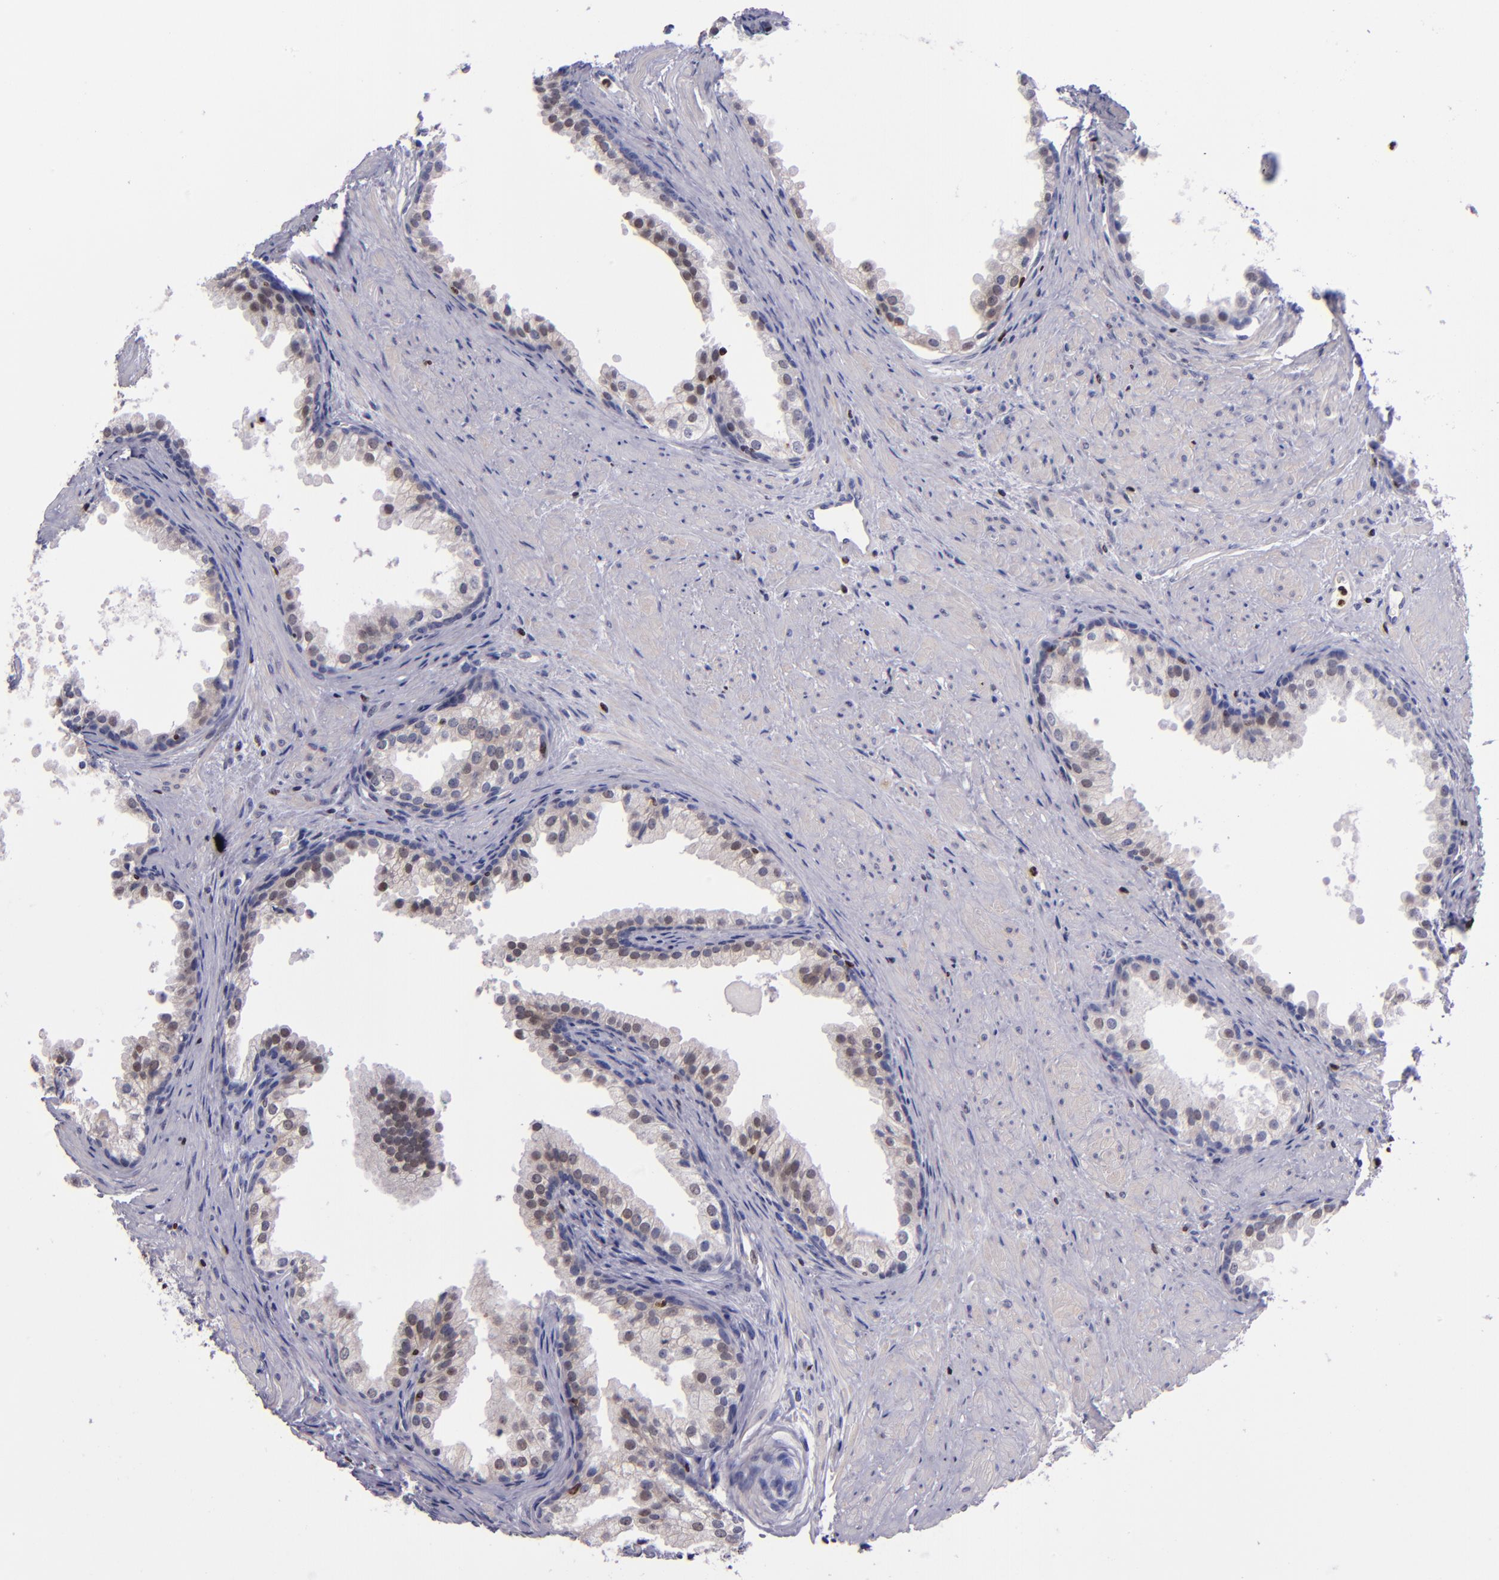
{"staining": {"intensity": "weak", "quantity": "<25%", "location": "nuclear"}, "tissue": "prostate cancer", "cell_type": "Tumor cells", "image_type": "cancer", "snomed": [{"axis": "morphology", "description": "Adenocarcinoma, Medium grade"}, {"axis": "topography", "description": "Prostate"}], "caption": "Protein analysis of adenocarcinoma (medium-grade) (prostate) displays no significant expression in tumor cells.", "gene": "CDKL5", "patient": {"sex": "male", "age": 70}}